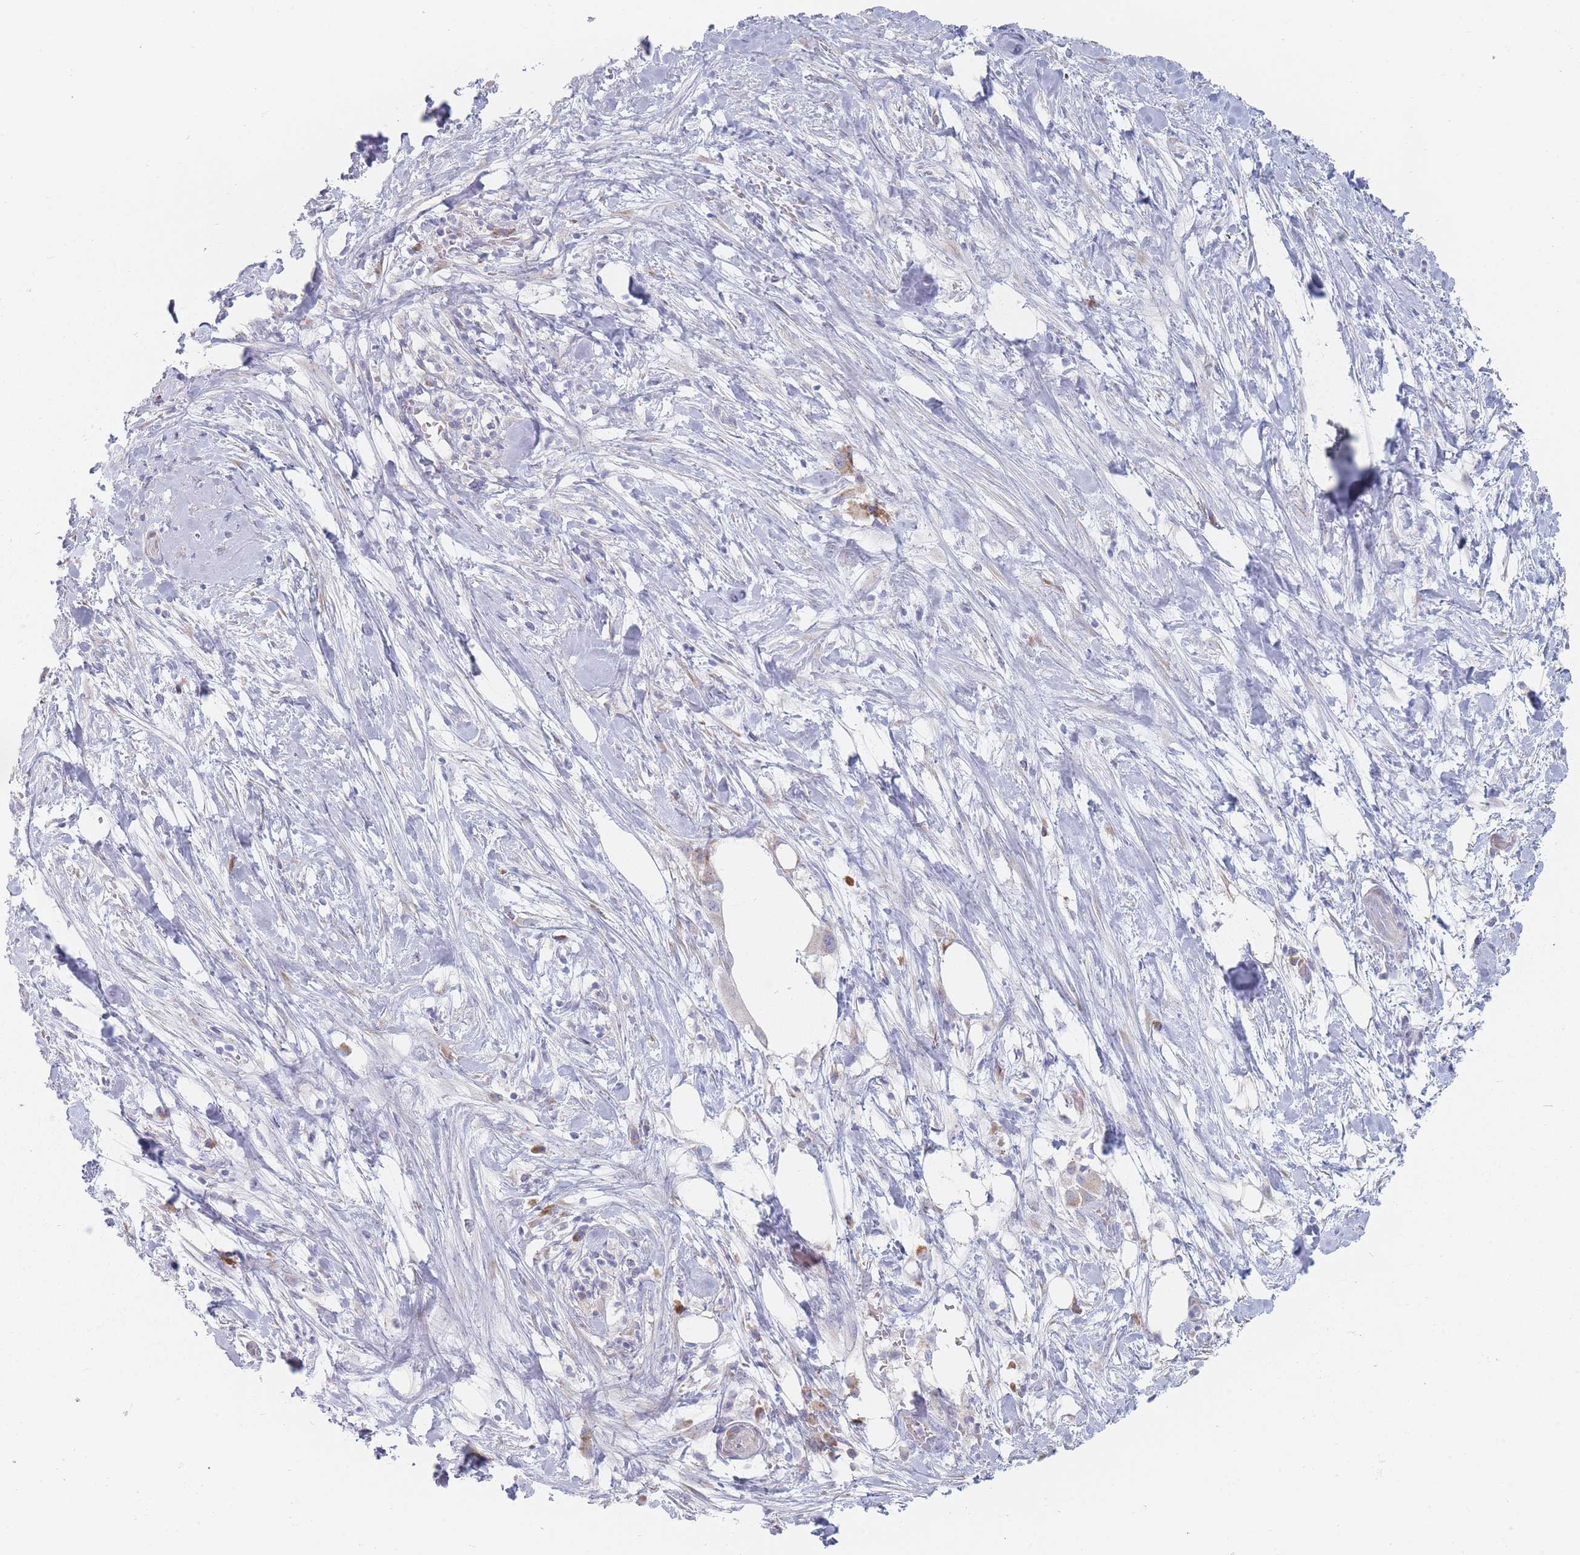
{"staining": {"intensity": "moderate", "quantity": "<25%", "location": "cytoplasmic/membranous"}, "tissue": "pancreatic cancer", "cell_type": "Tumor cells", "image_type": "cancer", "snomed": [{"axis": "morphology", "description": "Adenocarcinoma, NOS"}, {"axis": "topography", "description": "Pancreas"}], "caption": "Tumor cells reveal low levels of moderate cytoplasmic/membranous positivity in about <25% of cells in pancreatic cancer (adenocarcinoma). The staining was performed using DAB to visualize the protein expression in brown, while the nuclei were stained in blue with hematoxylin (Magnification: 20x).", "gene": "SPATS1", "patient": {"sex": "male", "age": 44}}